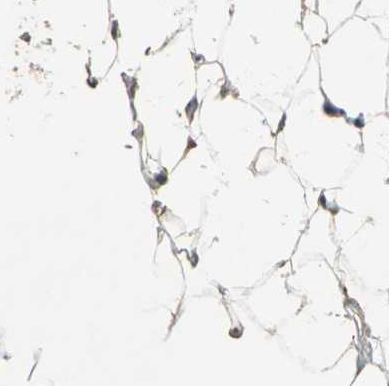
{"staining": {"intensity": "moderate", "quantity": ">75%", "location": "cytoplasmic/membranous"}, "tissue": "adipose tissue", "cell_type": "Adipocytes", "image_type": "normal", "snomed": [{"axis": "morphology", "description": "Normal tissue, NOS"}, {"axis": "topography", "description": "Soft tissue"}], "caption": "The image shows immunohistochemical staining of normal adipose tissue. There is moderate cytoplasmic/membranous expression is identified in about >75% of adipocytes.", "gene": "PYCARD", "patient": {"sex": "male", "age": 26}}